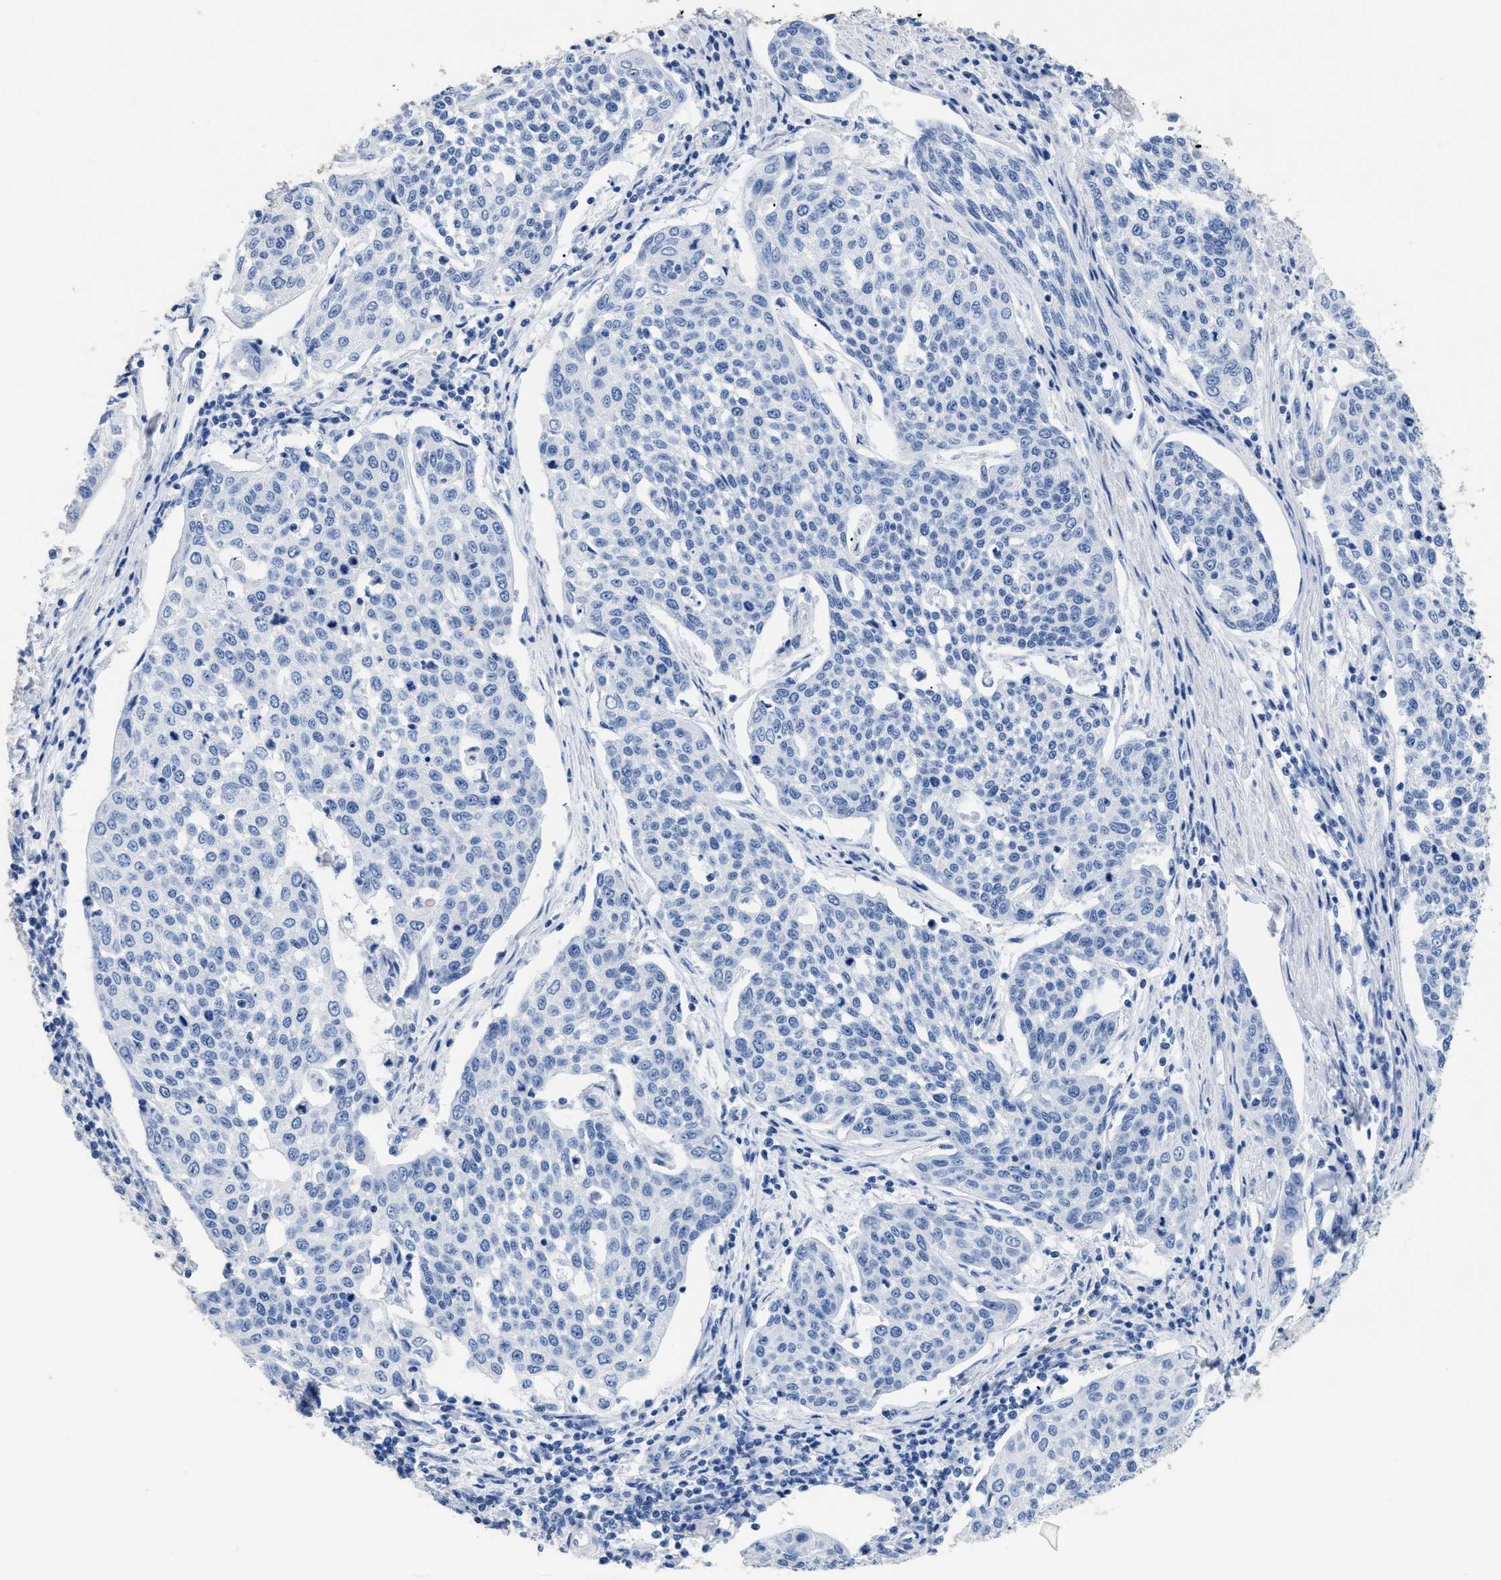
{"staining": {"intensity": "negative", "quantity": "none", "location": "none"}, "tissue": "cervical cancer", "cell_type": "Tumor cells", "image_type": "cancer", "snomed": [{"axis": "morphology", "description": "Squamous cell carcinoma, NOS"}, {"axis": "topography", "description": "Cervix"}], "caption": "Micrograph shows no significant protein staining in tumor cells of squamous cell carcinoma (cervical).", "gene": "DLC1", "patient": {"sex": "female", "age": 34}}